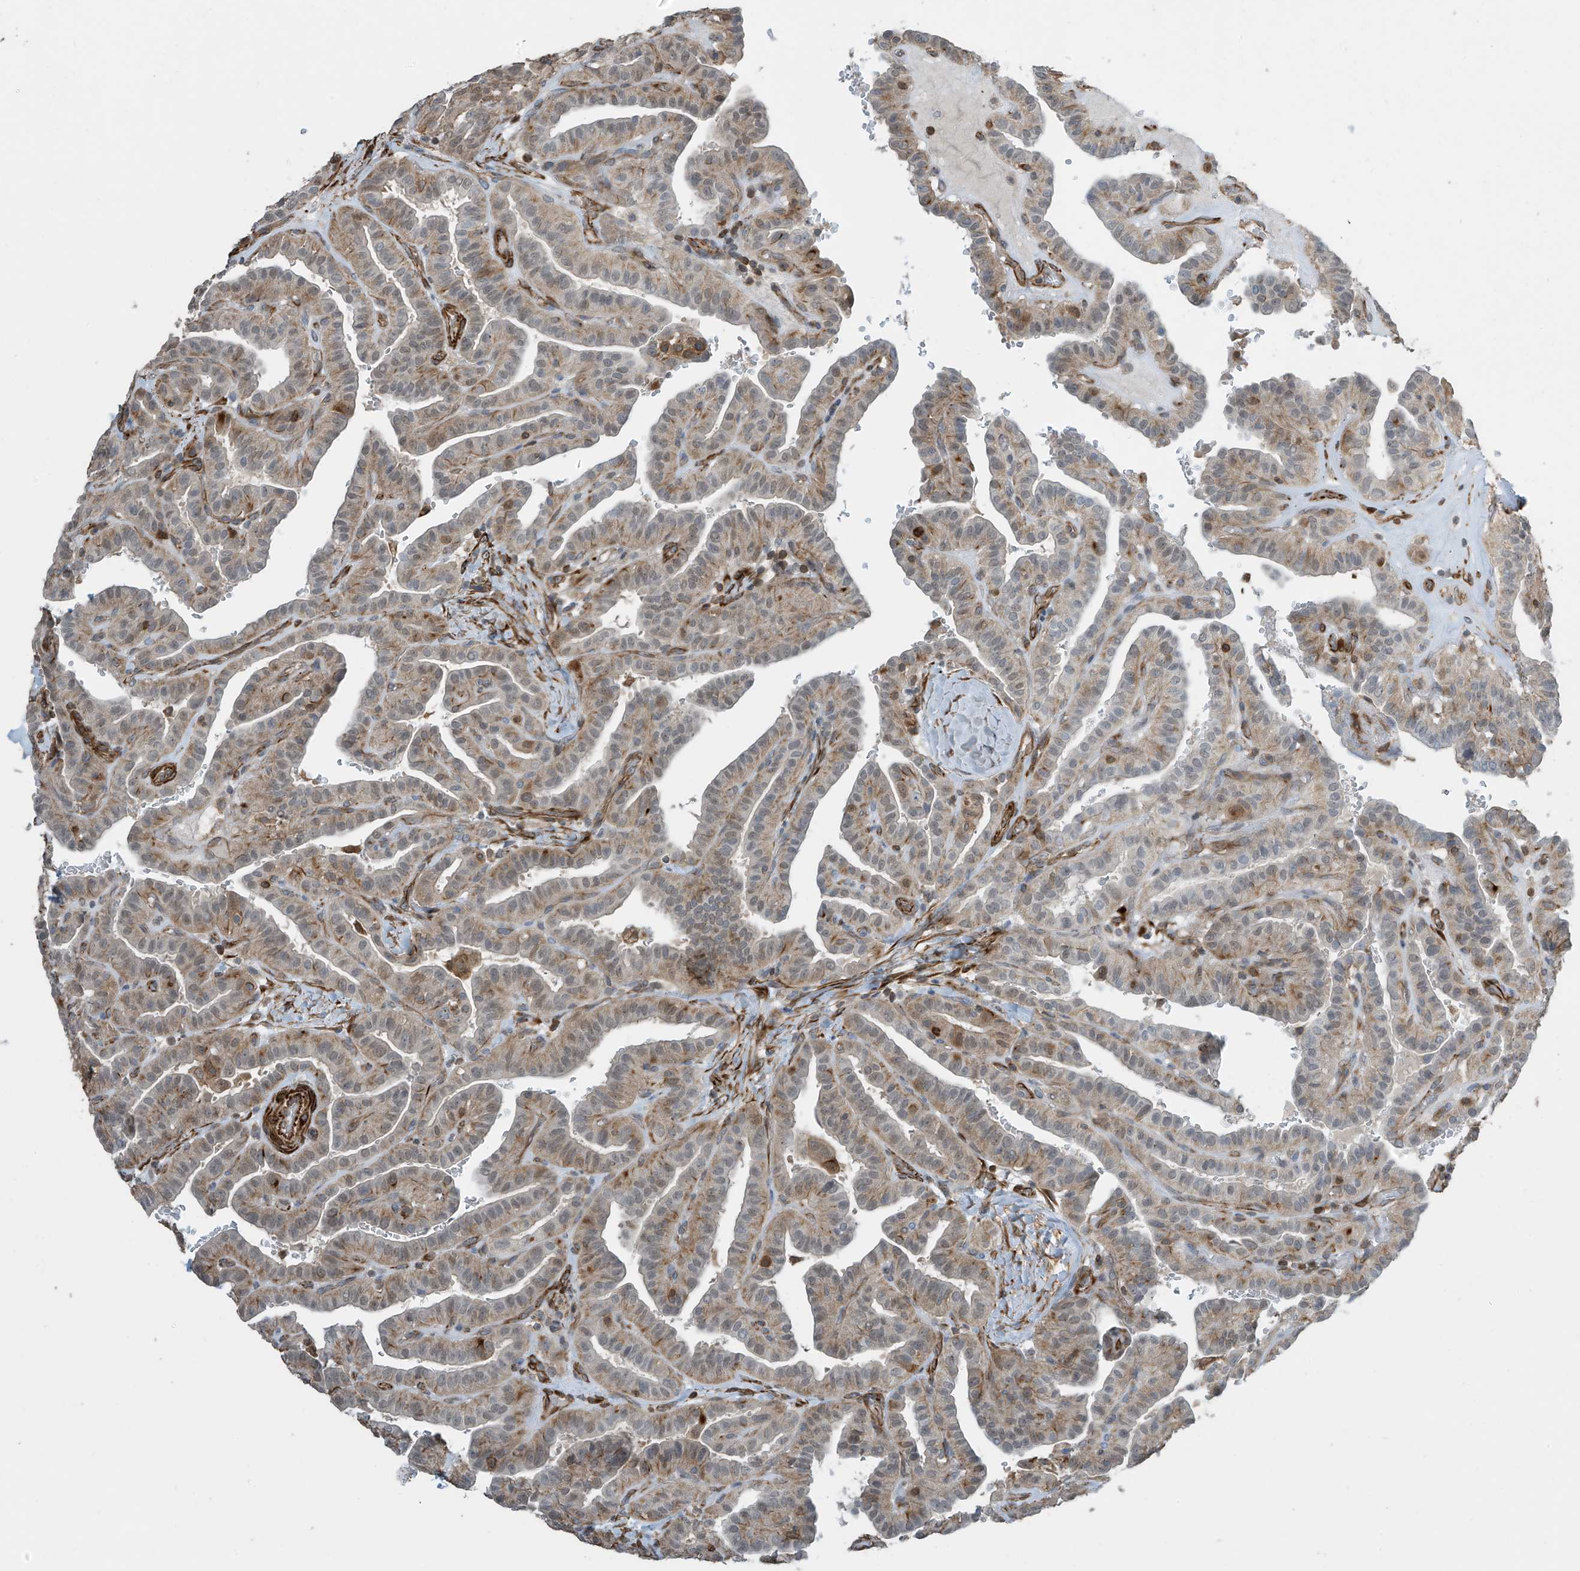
{"staining": {"intensity": "moderate", "quantity": "25%-75%", "location": "cytoplasmic/membranous"}, "tissue": "thyroid cancer", "cell_type": "Tumor cells", "image_type": "cancer", "snomed": [{"axis": "morphology", "description": "Papillary adenocarcinoma, NOS"}, {"axis": "topography", "description": "Thyroid gland"}], "caption": "This histopathology image demonstrates thyroid cancer (papillary adenocarcinoma) stained with IHC to label a protein in brown. The cytoplasmic/membranous of tumor cells show moderate positivity for the protein. Nuclei are counter-stained blue.", "gene": "SH3BGRL3", "patient": {"sex": "male", "age": 77}}